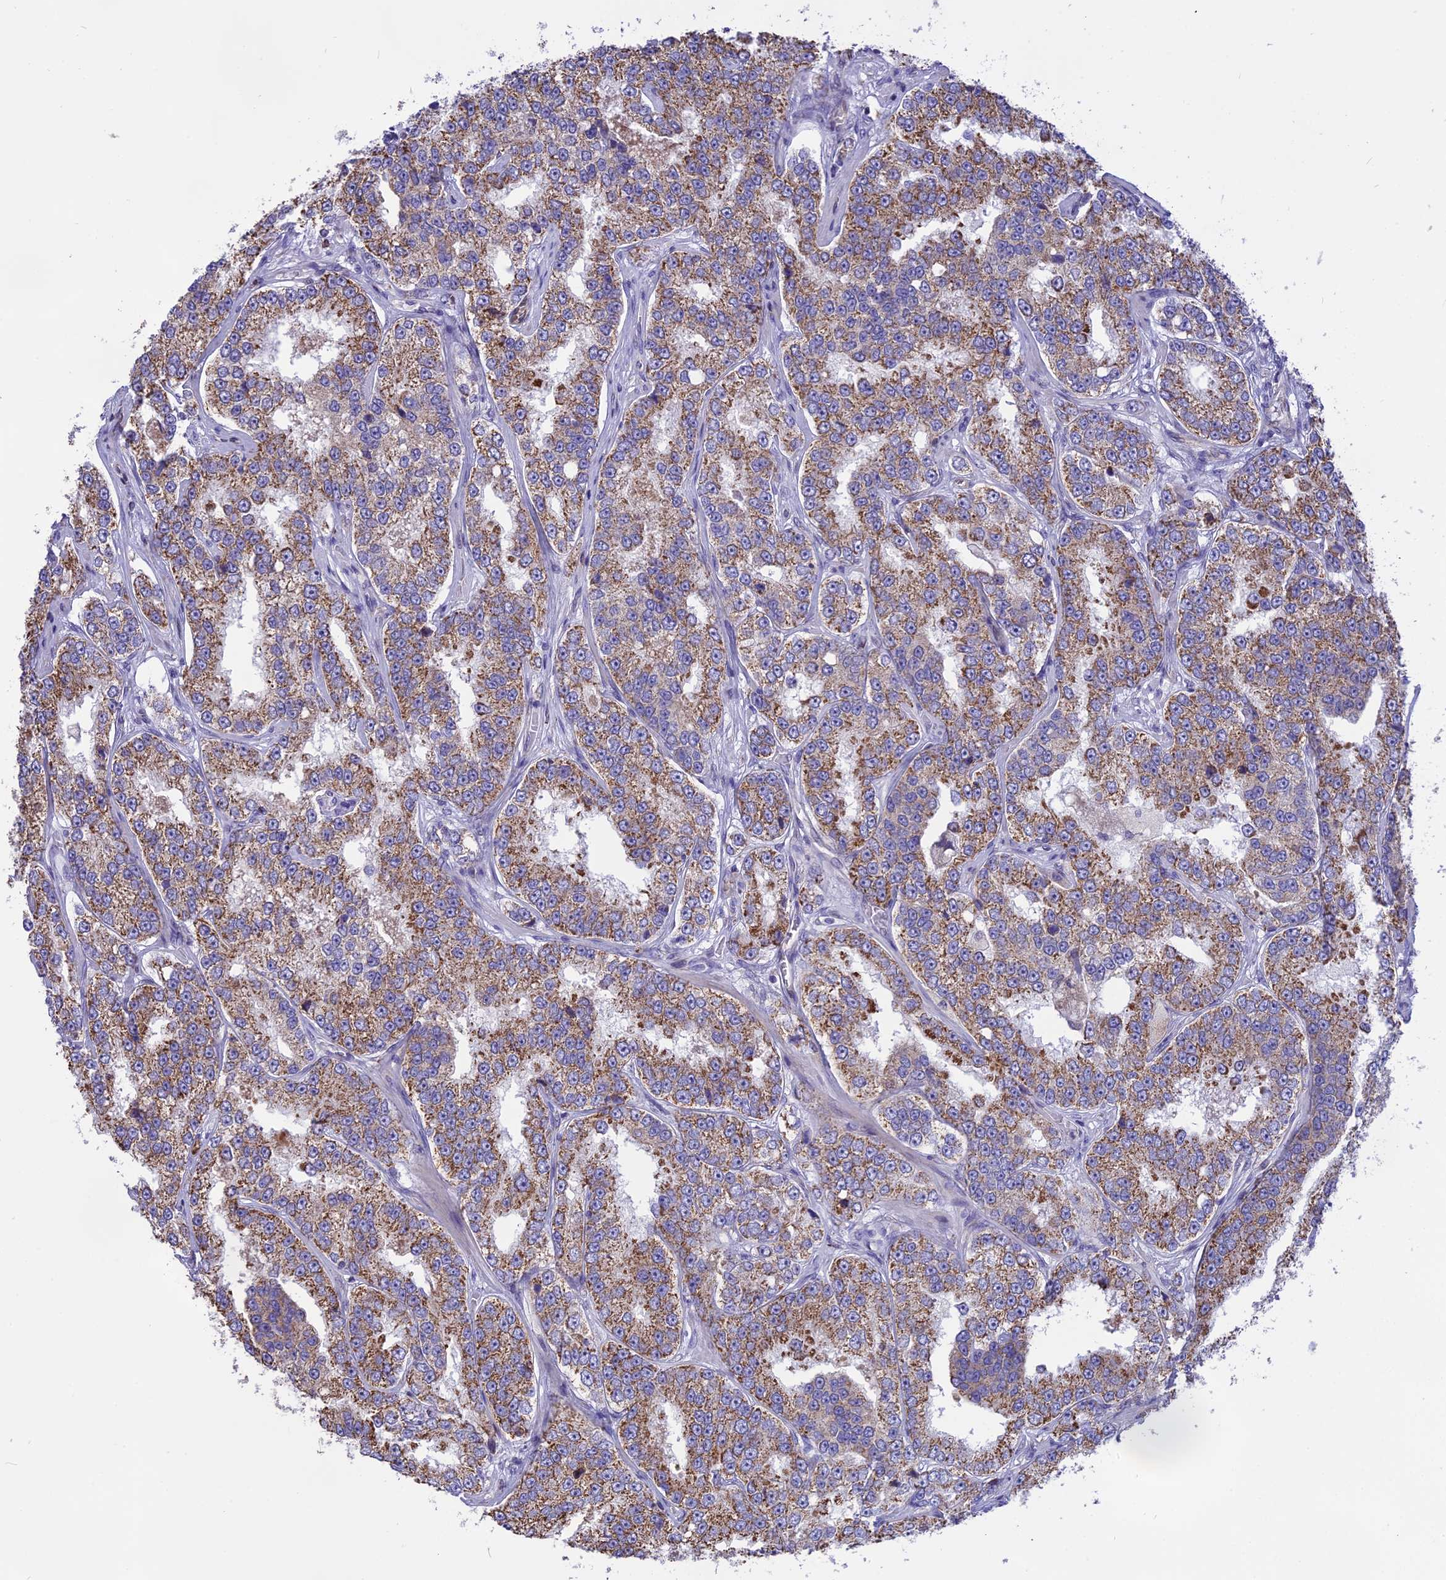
{"staining": {"intensity": "moderate", "quantity": ">75%", "location": "cytoplasmic/membranous"}, "tissue": "prostate cancer", "cell_type": "Tumor cells", "image_type": "cancer", "snomed": [{"axis": "morphology", "description": "Normal tissue, NOS"}, {"axis": "morphology", "description": "Adenocarcinoma, High grade"}, {"axis": "topography", "description": "Prostate"}], "caption": "DAB immunohistochemical staining of human prostate high-grade adenocarcinoma shows moderate cytoplasmic/membranous protein staining in about >75% of tumor cells.", "gene": "DOC2B", "patient": {"sex": "male", "age": 83}}